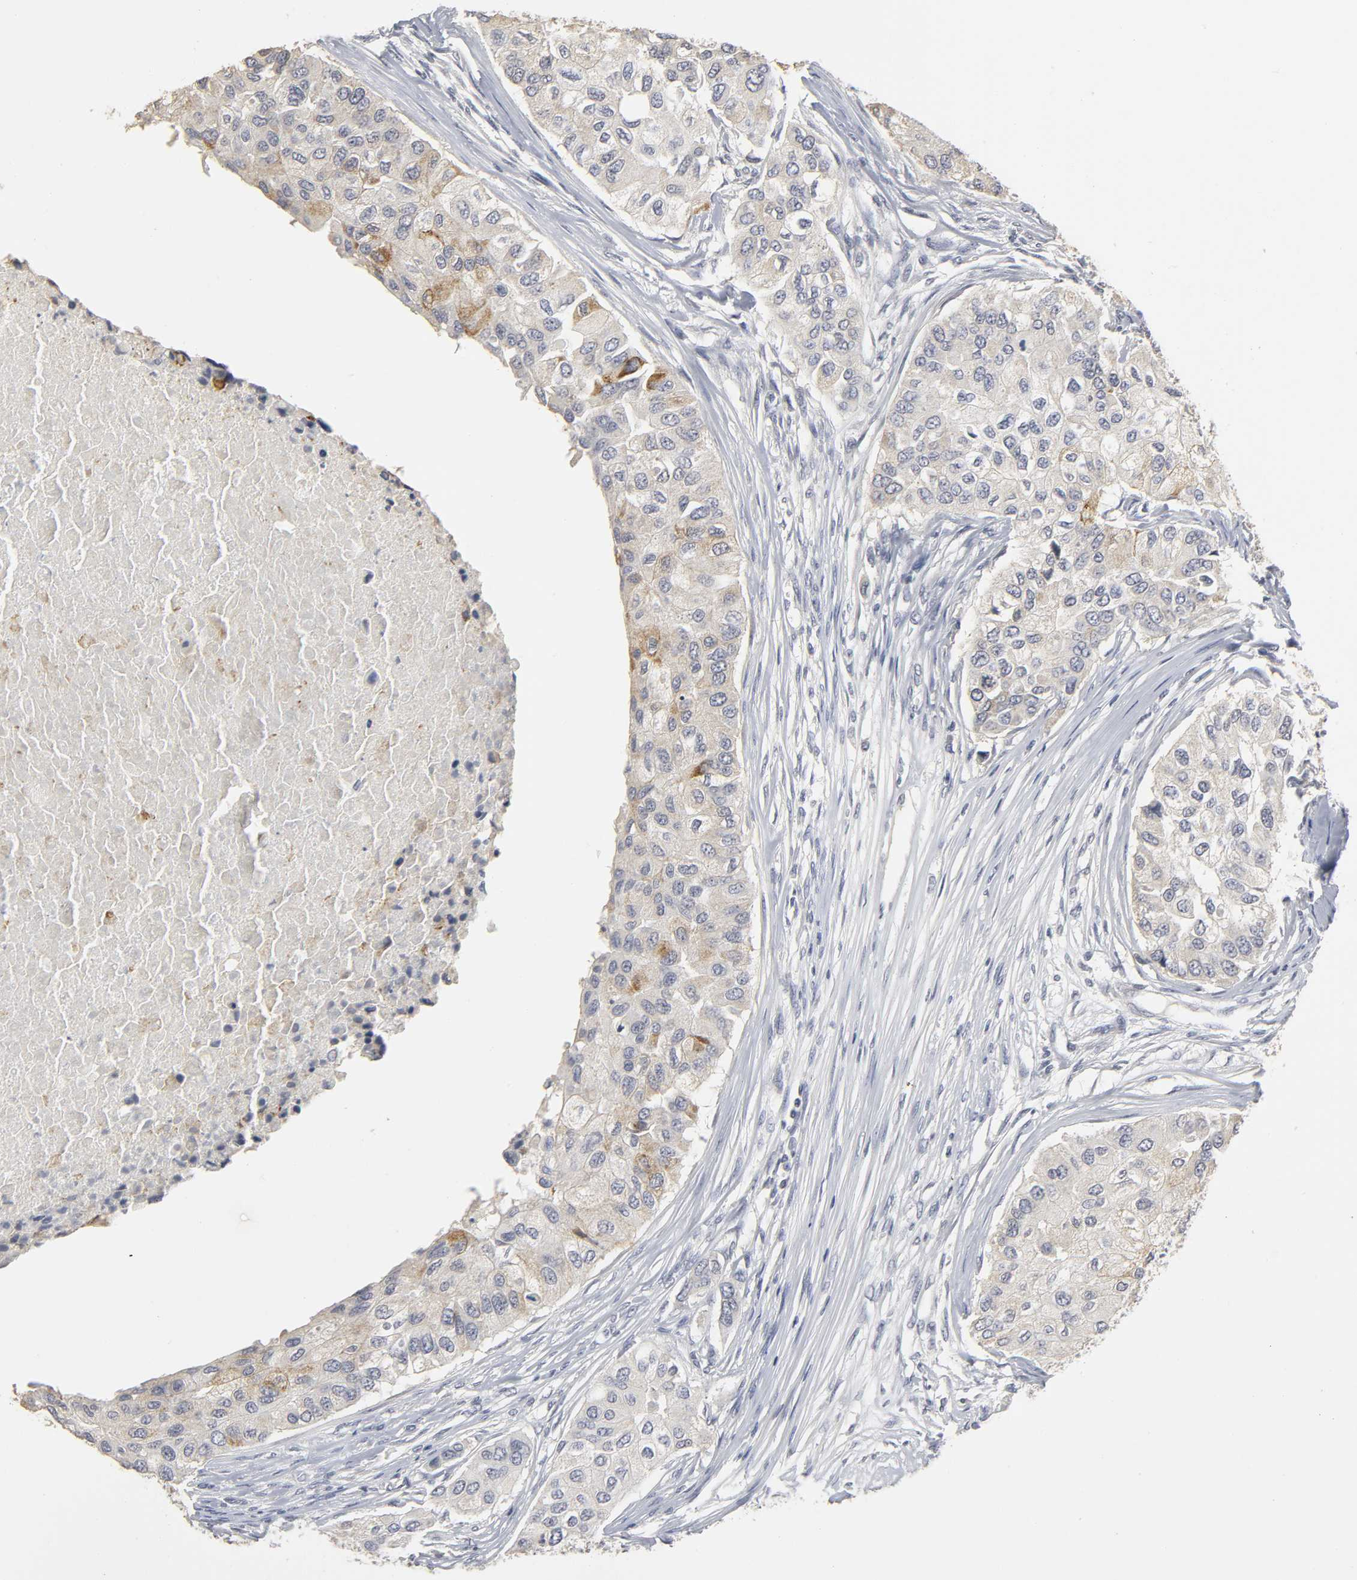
{"staining": {"intensity": "moderate", "quantity": "<25%", "location": "cytoplasmic/membranous"}, "tissue": "breast cancer", "cell_type": "Tumor cells", "image_type": "cancer", "snomed": [{"axis": "morphology", "description": "Normal tissue, NOS"}, {"axis": "morphology", "description": "Duct carcinoma"}, {"axis": "topography", "description": "Breast"}], "caption": "DAB (3,3'-diaminobenzidine) immunohistochemical staining of breast cancer (invasive ductal carcinoma) reveals moderate cytoplasmic/membranous protein expression in about <25% of tumor cells.", "gene": "TCAP", "patient": {"sex": "female", "age": 49}}